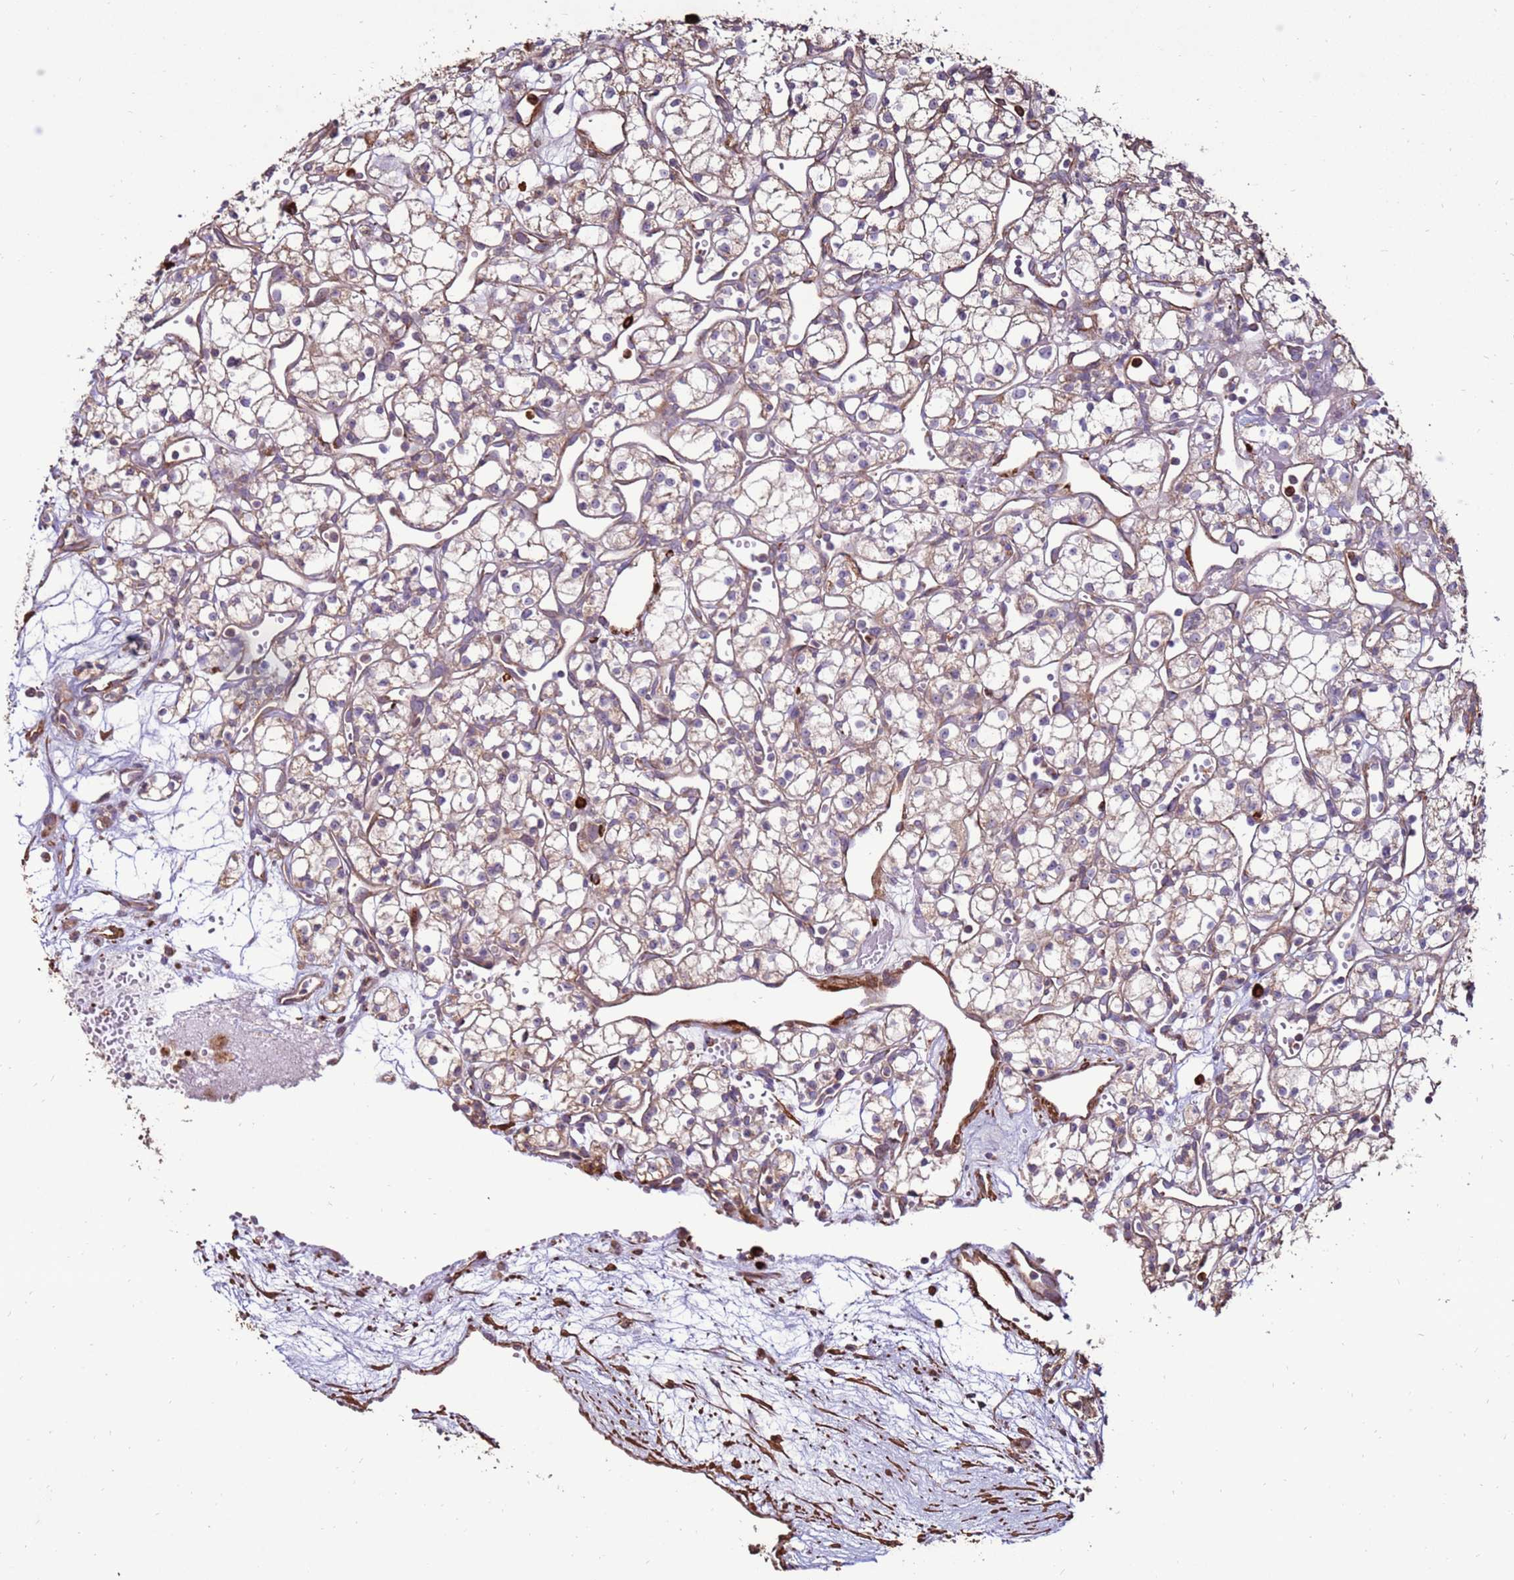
{"staining": {"intensity": "negative", "quantity": "none", "location": "none"}, "tissue": "renal cancer", "cell_type": "Tumor cells", "image_type": "cancer", "snomed": [{"axis": "morphology", "description": "Adenocarcinoma, NOS"}, {"axis": "topography", "description": "Kidney"}], "caption": "Immunohistochemistry (IHC) photomicrograph of renal cancer stained for a protein (brown), which demonstrates no positivity in tumor cells. The staining is performed using DAB brown chromogen with nuclei counter-stained in using hematoxylin.", "gene": "DDX59", "patient": {"sex": "male", "age": 59}}